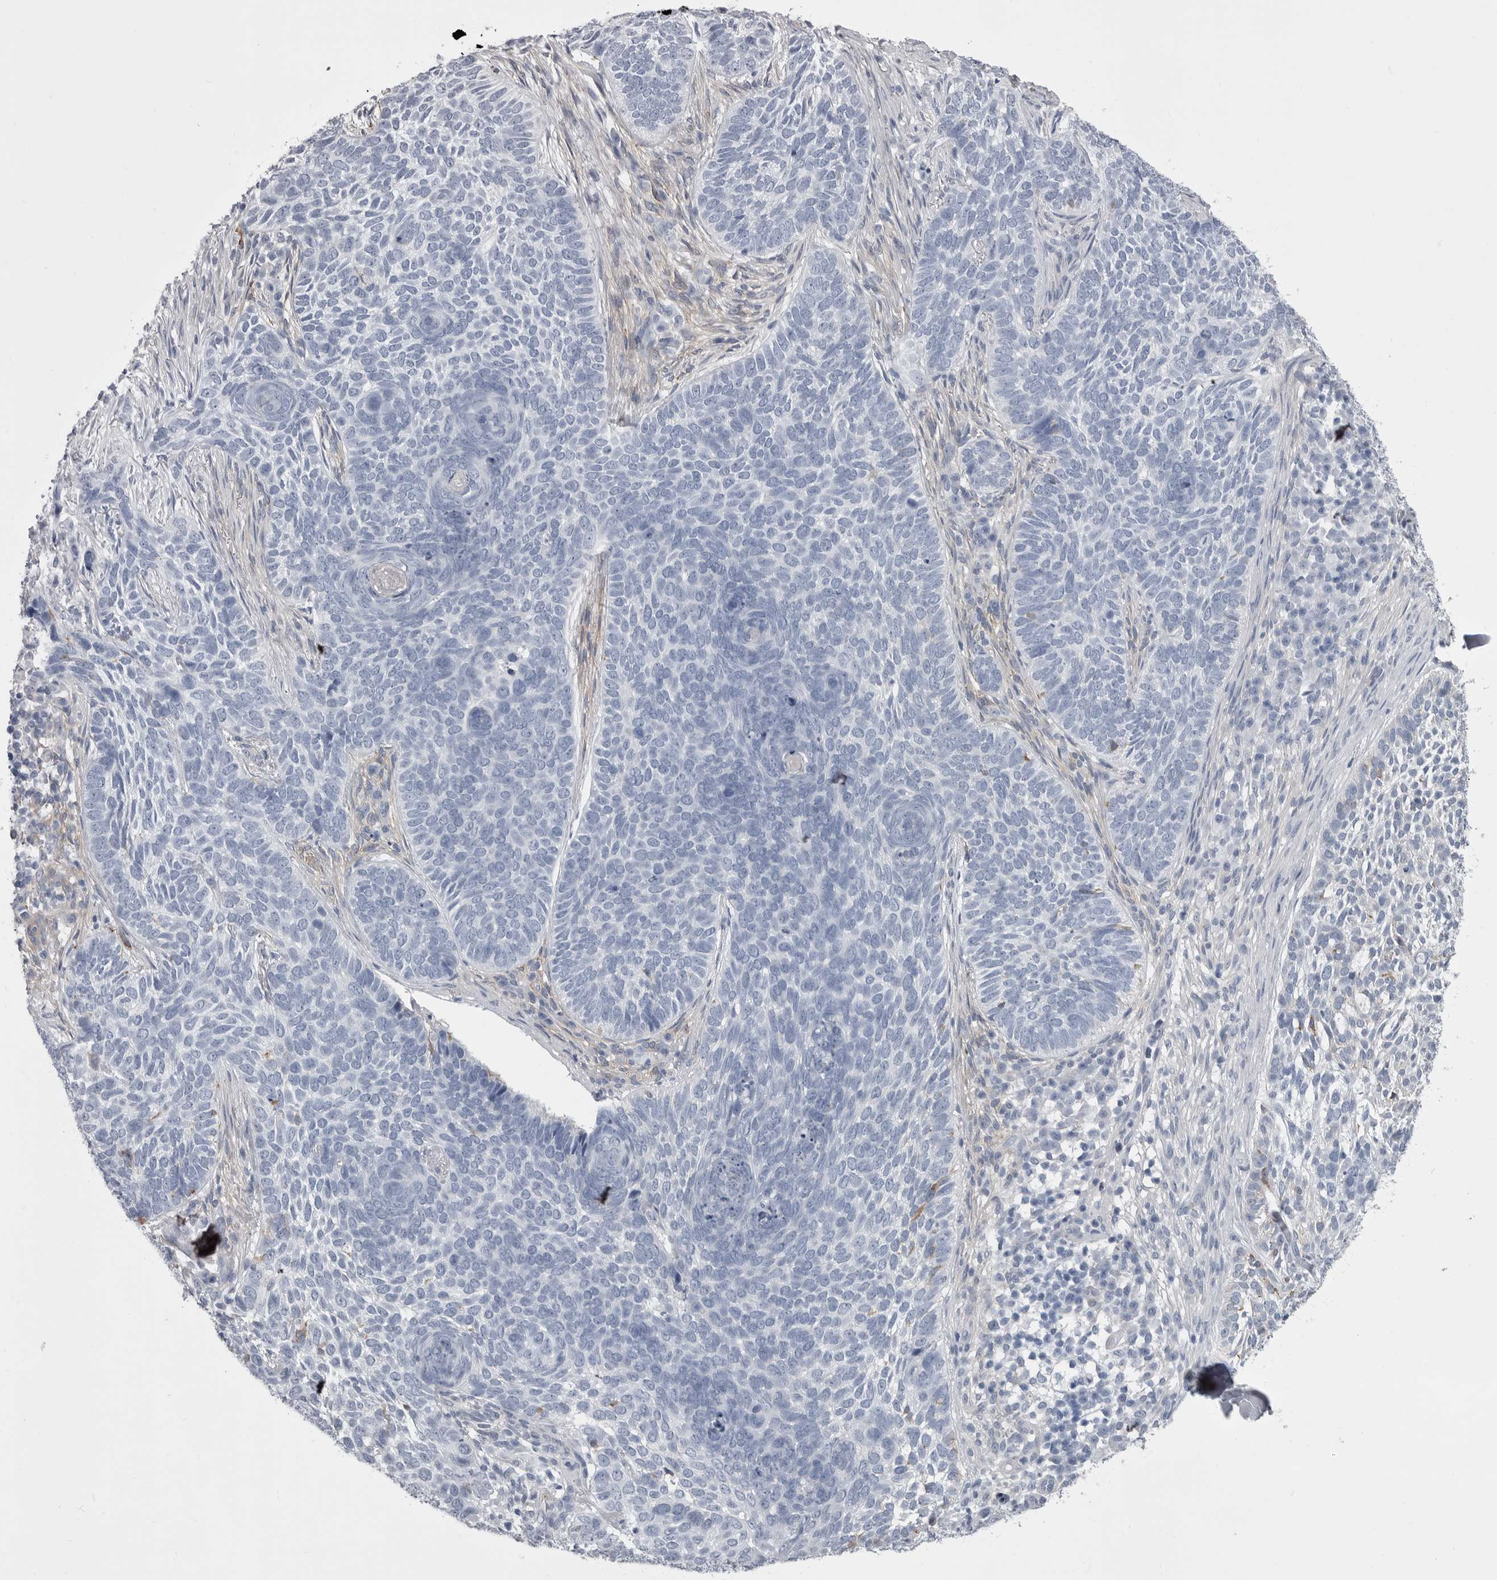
{"staining": {"intensity": "negative", "quantity": "none", "location": "none"}, "tissue": "skin cancer", "cell_type": "Tumor cells", "image_type": "cancer", "snomed": [{"axis": "morphology", "description": "Basal cell carcinoma"}, {"axis": "topography", "description": "Skin"}], "caption": "Immunohistochemical staining of human skin cancer (basal cell carcinoma) demonstrates no significant expression in tumor cells. (DAB (3,3'-diaminobenzidine) immunohistochemistry with hematoxylin counter stain).", "gene": "ANK2", "patient": {"sex": "female", "age": 64}}